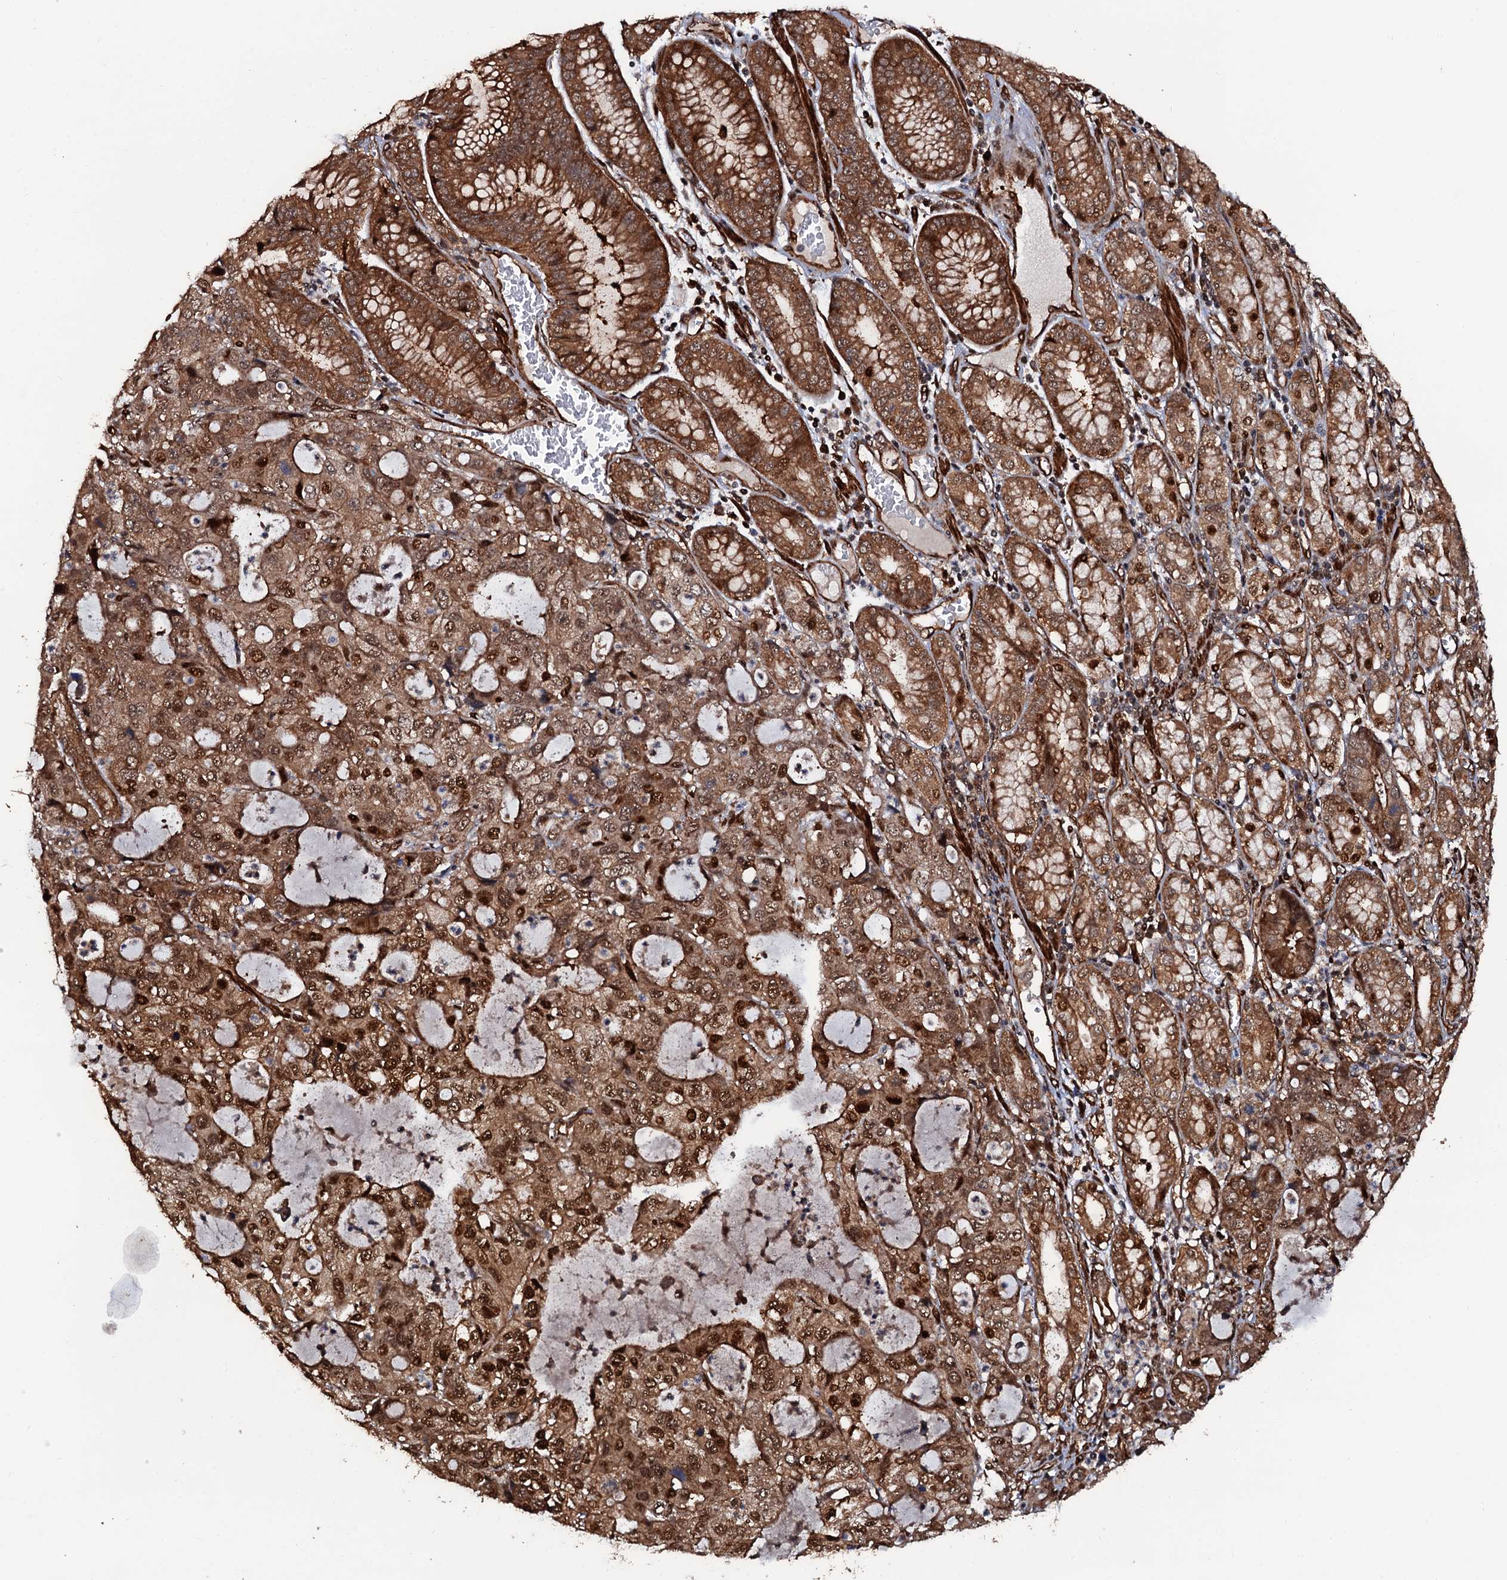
{"staining": {"intensity": "strong", "quantity": ">75%", "location": "cytoplasmic/membranous,nuclear"}, "tissue": "stomach cancer", "cell_type": "Tumor cells", "image_type": "cancer", "snomed": [{"axis": "morphology", "description": "Adenocarcinoma, NOS"}, {"axis": "topography", "description": "Stomach, upper"}], "caption": "A high amount of strong cytoplasmic/membranous and nuclear staining is present in about >75% of tumor cells in stomach adenocarcinoma tissue.", "gene": "SNRNP25", "patient": {"sex": "female", "age": 52}}